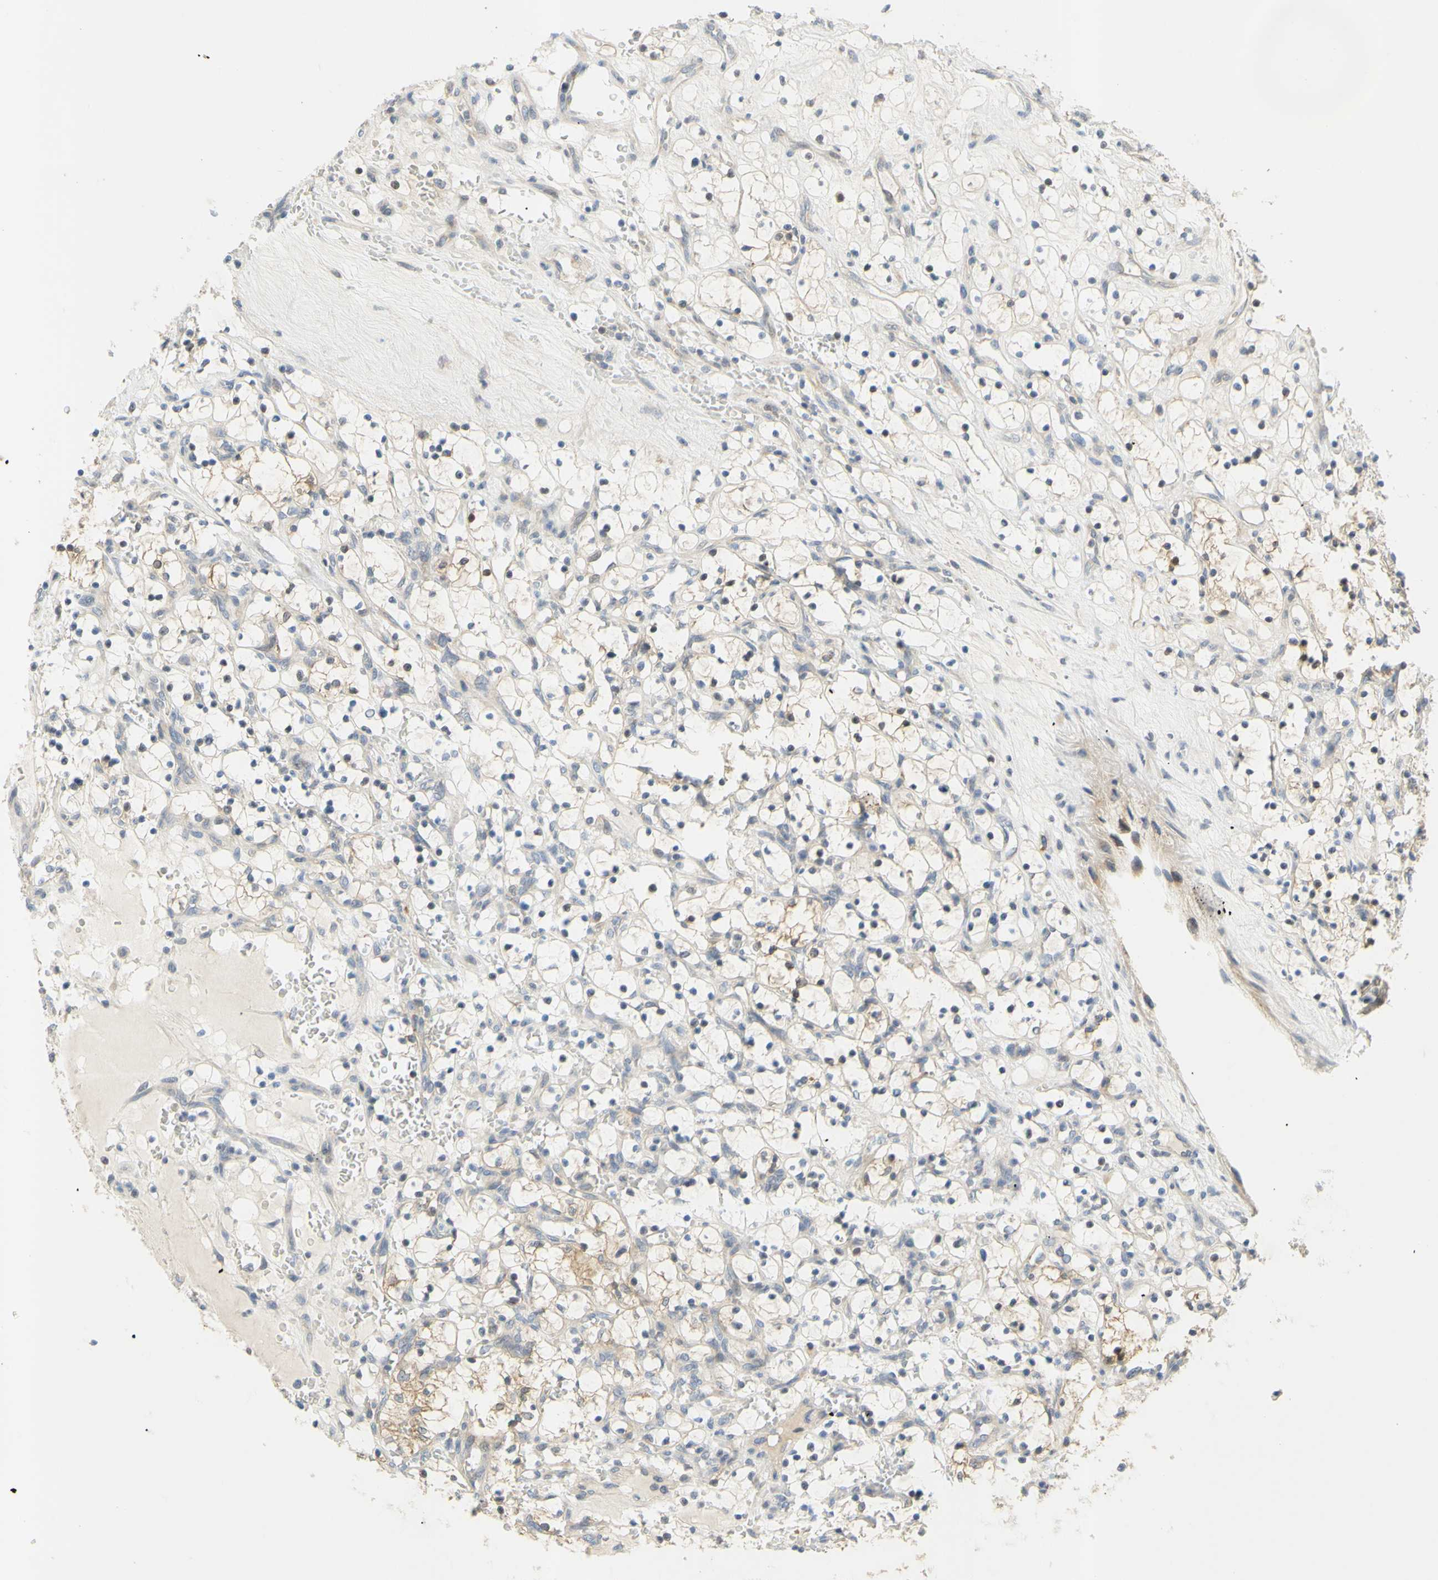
{"staining": {"intensity": "moderate", "quantity": "25%-75%", "location": "cytoplasmic/membranous"}, "tissue": "renal cancer", "cell_type": "Tumor cells", "image_type": "cancer", "snomed": [{"axis": "morphology", "description": "Adenocarcinoma, NOS"}, {"axis": "topography", "description": "Kidney"}], "caption": "Protein analysis of adenocarcinoma (renal) tissue reveals moderate cytoplasmic/membranous staining in approximately 25%-75% of tumor cells.", "gene": "CCNB2", "patient": {"sex": "female", "age": 69}}